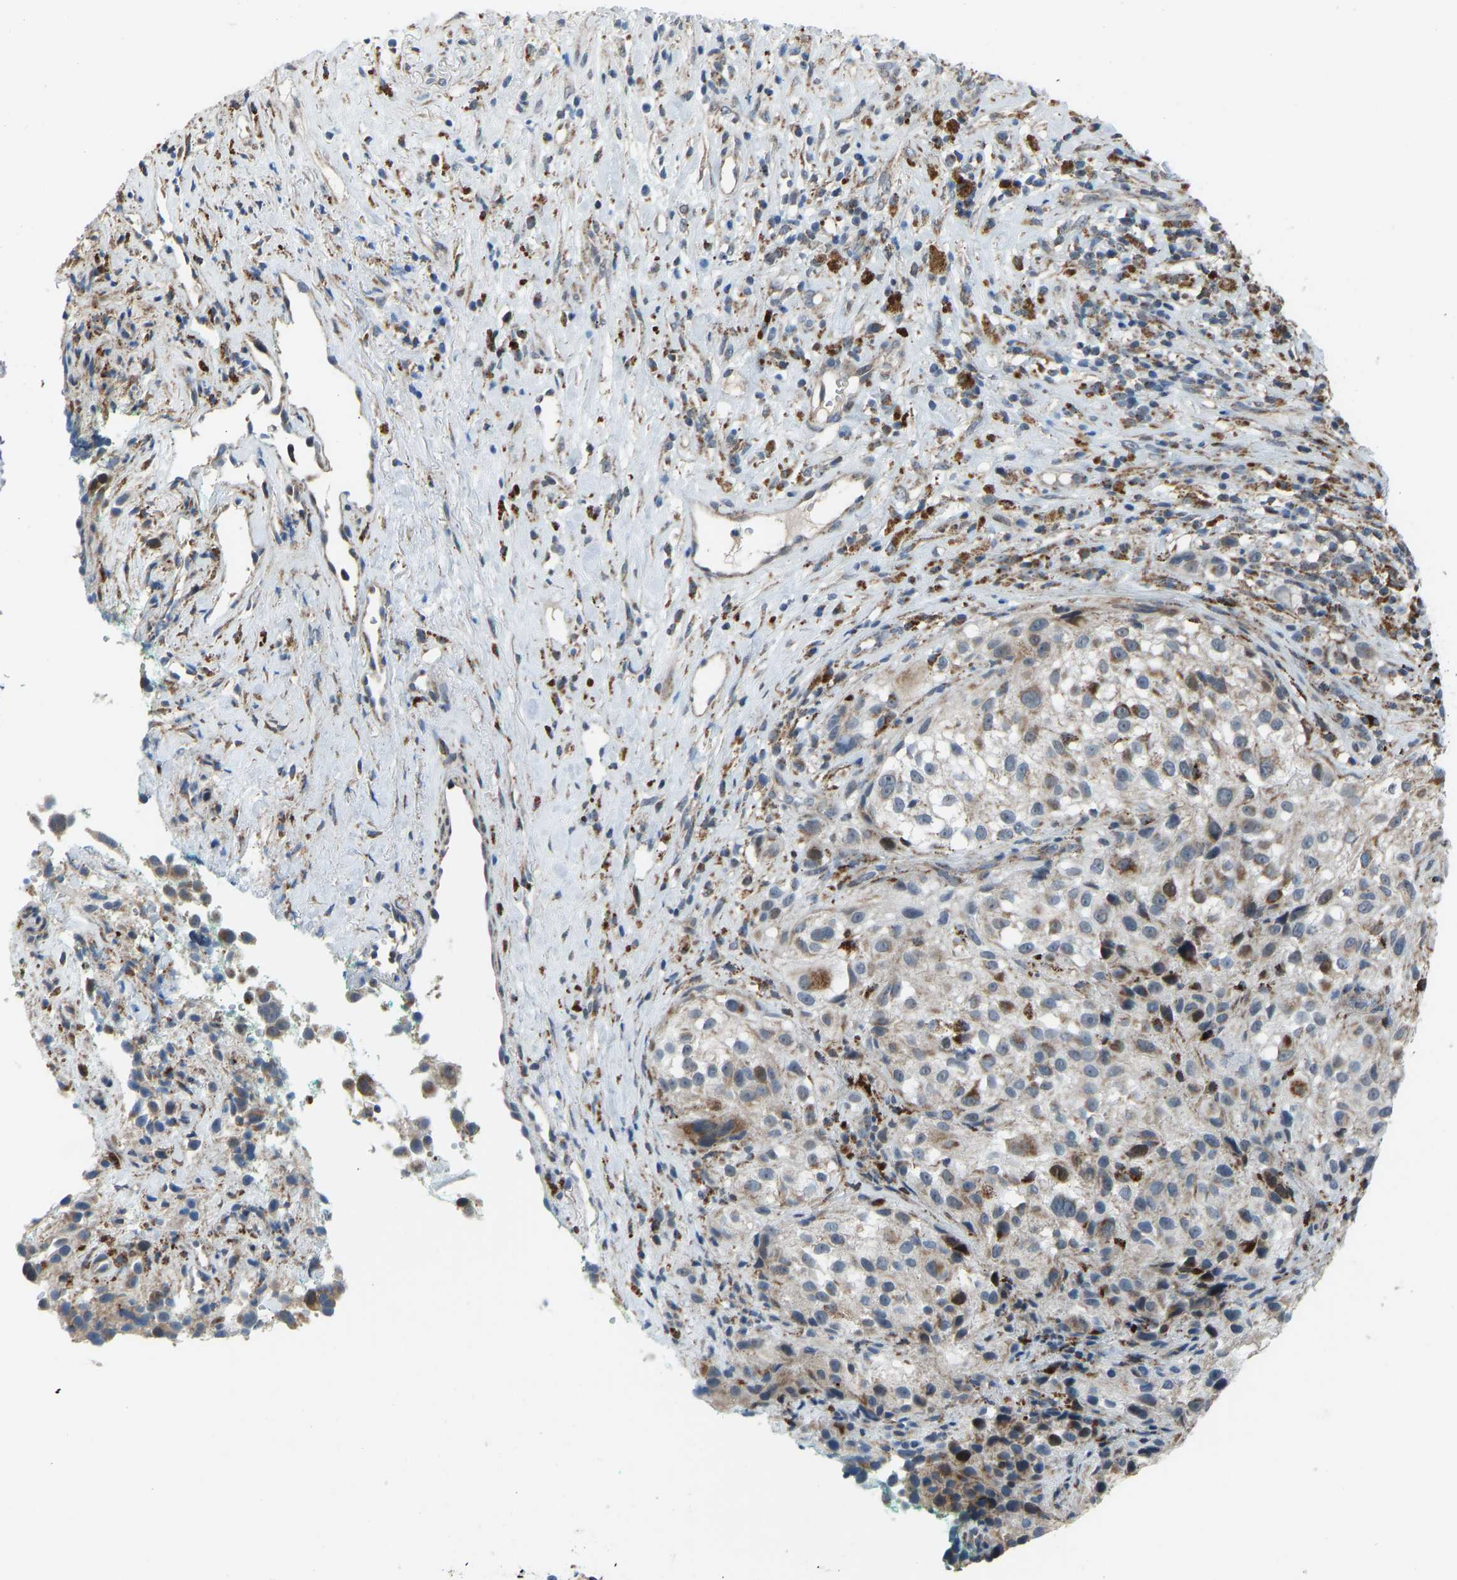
{"staining": {"intensity": "moderate", "quantity": "<25%", "location": "cytoplasmic/membranous"}, "tissue": "melanoma", "cell_type": "Tumor cells", "image_type": "cancer", "snomed": [{"axis": "morphology", "description": "Necrosis, NOS"}, {"axis": "morphology", "description": "Malignant melanoma, NOS"}, {"axis": "topography", "description": "Skin"}], "caption": "Moderate cytoplasmic/membranous staining for a protein is identified in approximately <25% of tumor cells of melanoma using immunohistochemistry (IHC).", "gene": "SMIM20", "patient": {"sex": "female", "age": 87}}